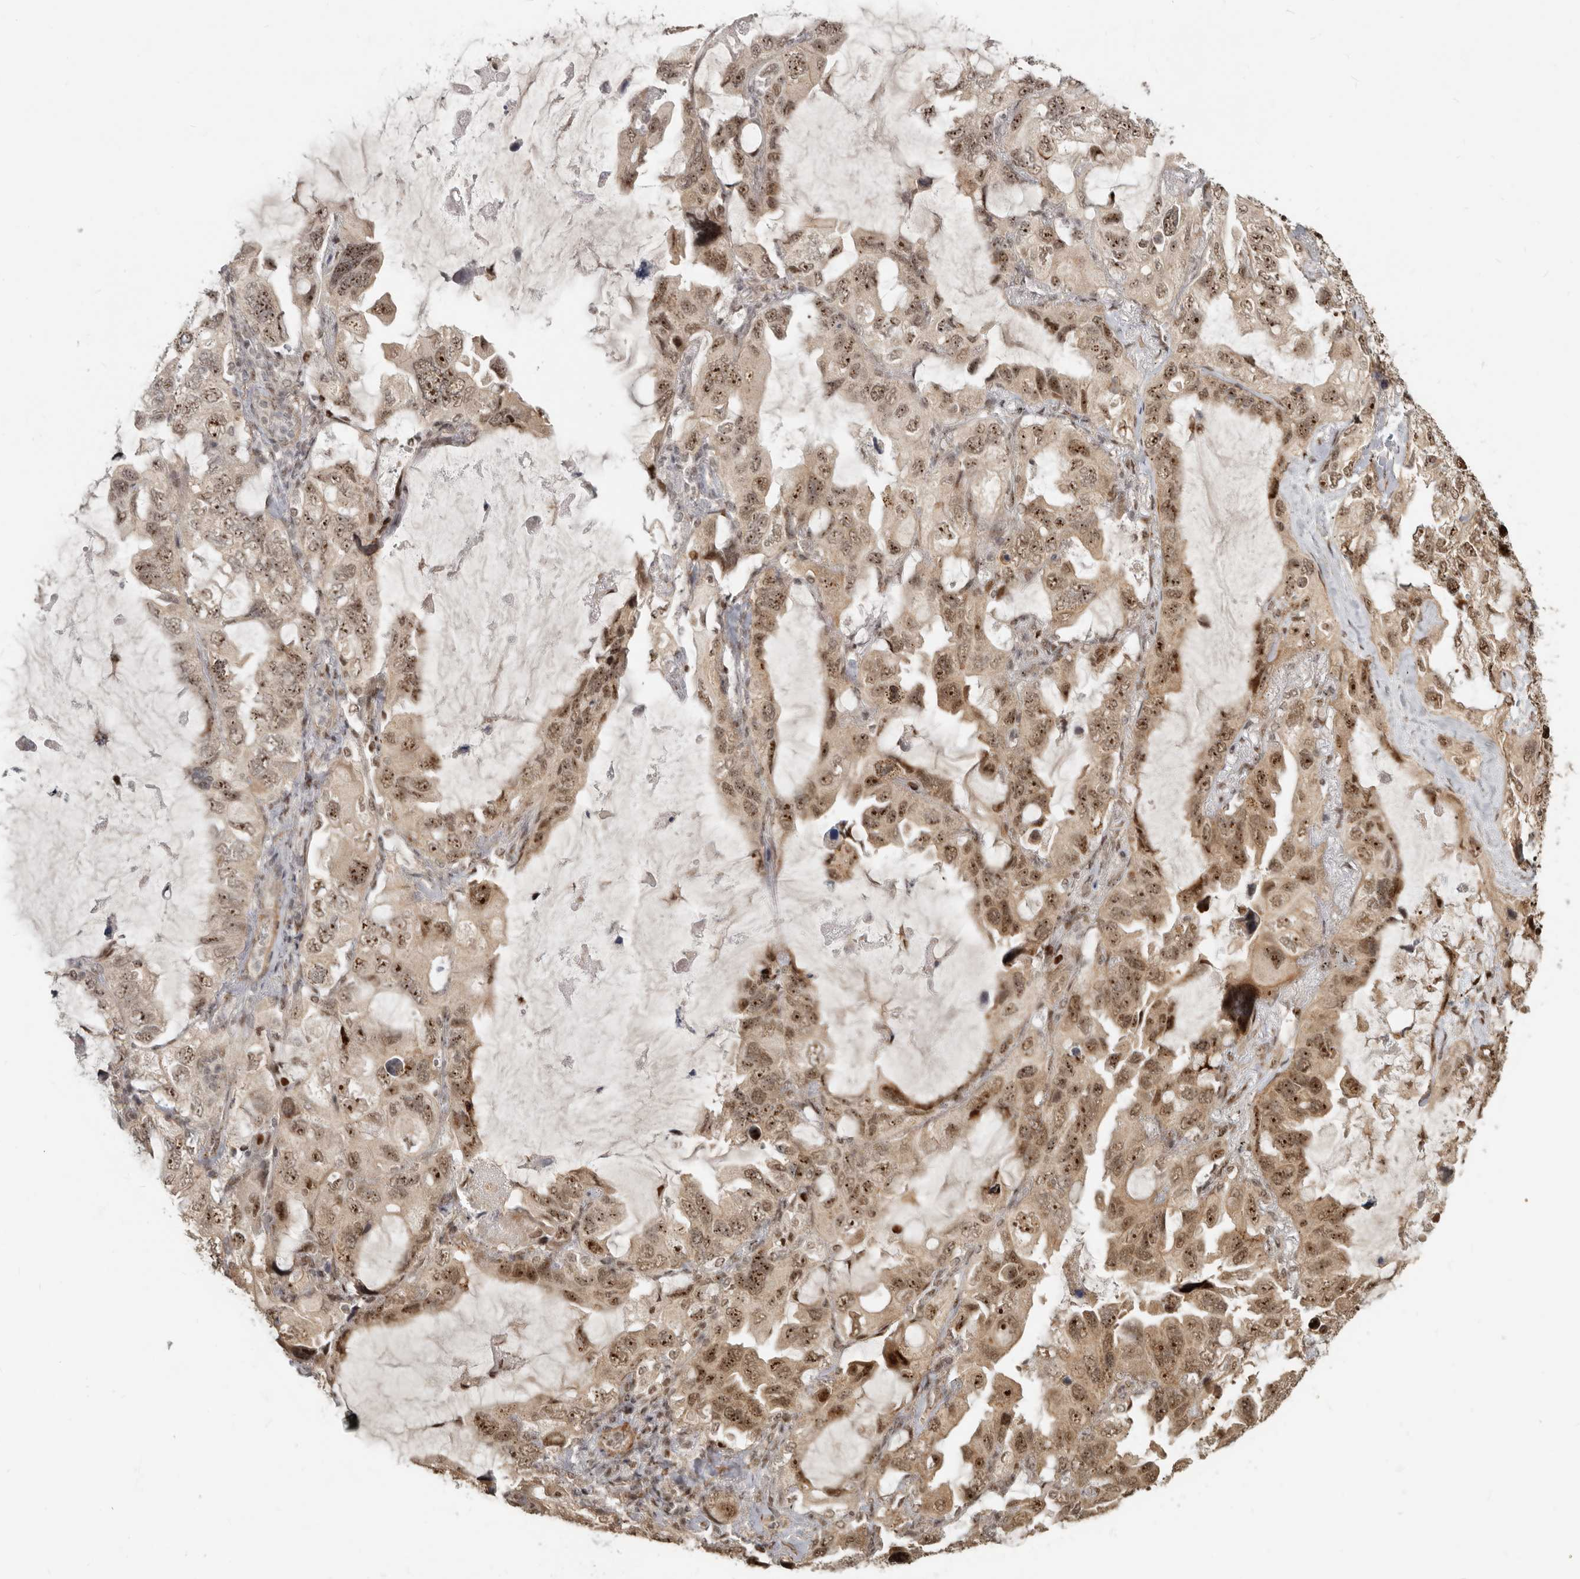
{"staining": {"intensity": "moderate", "quantity": ">75%", "location": "cytoplasmic/membranous,nuclear"}, "tissue": "lung cancer", "cell_type": "Tumor cells", "image_type": "cancer", "snomed": [{"axis": "morphology", "description": "Squamous cell carcinoma, NOS"}, {"axis": "topography", "description": "Lung"}], "caption": "Protein expression analysis of lung squamous cell carcinoma demonstrates moderate cytoplasmic/membranous and nuclear positivity in about >75% of tumor cells.", "gene": "GPBP1L1", "patient": {"sex": "female", "age": 73}}